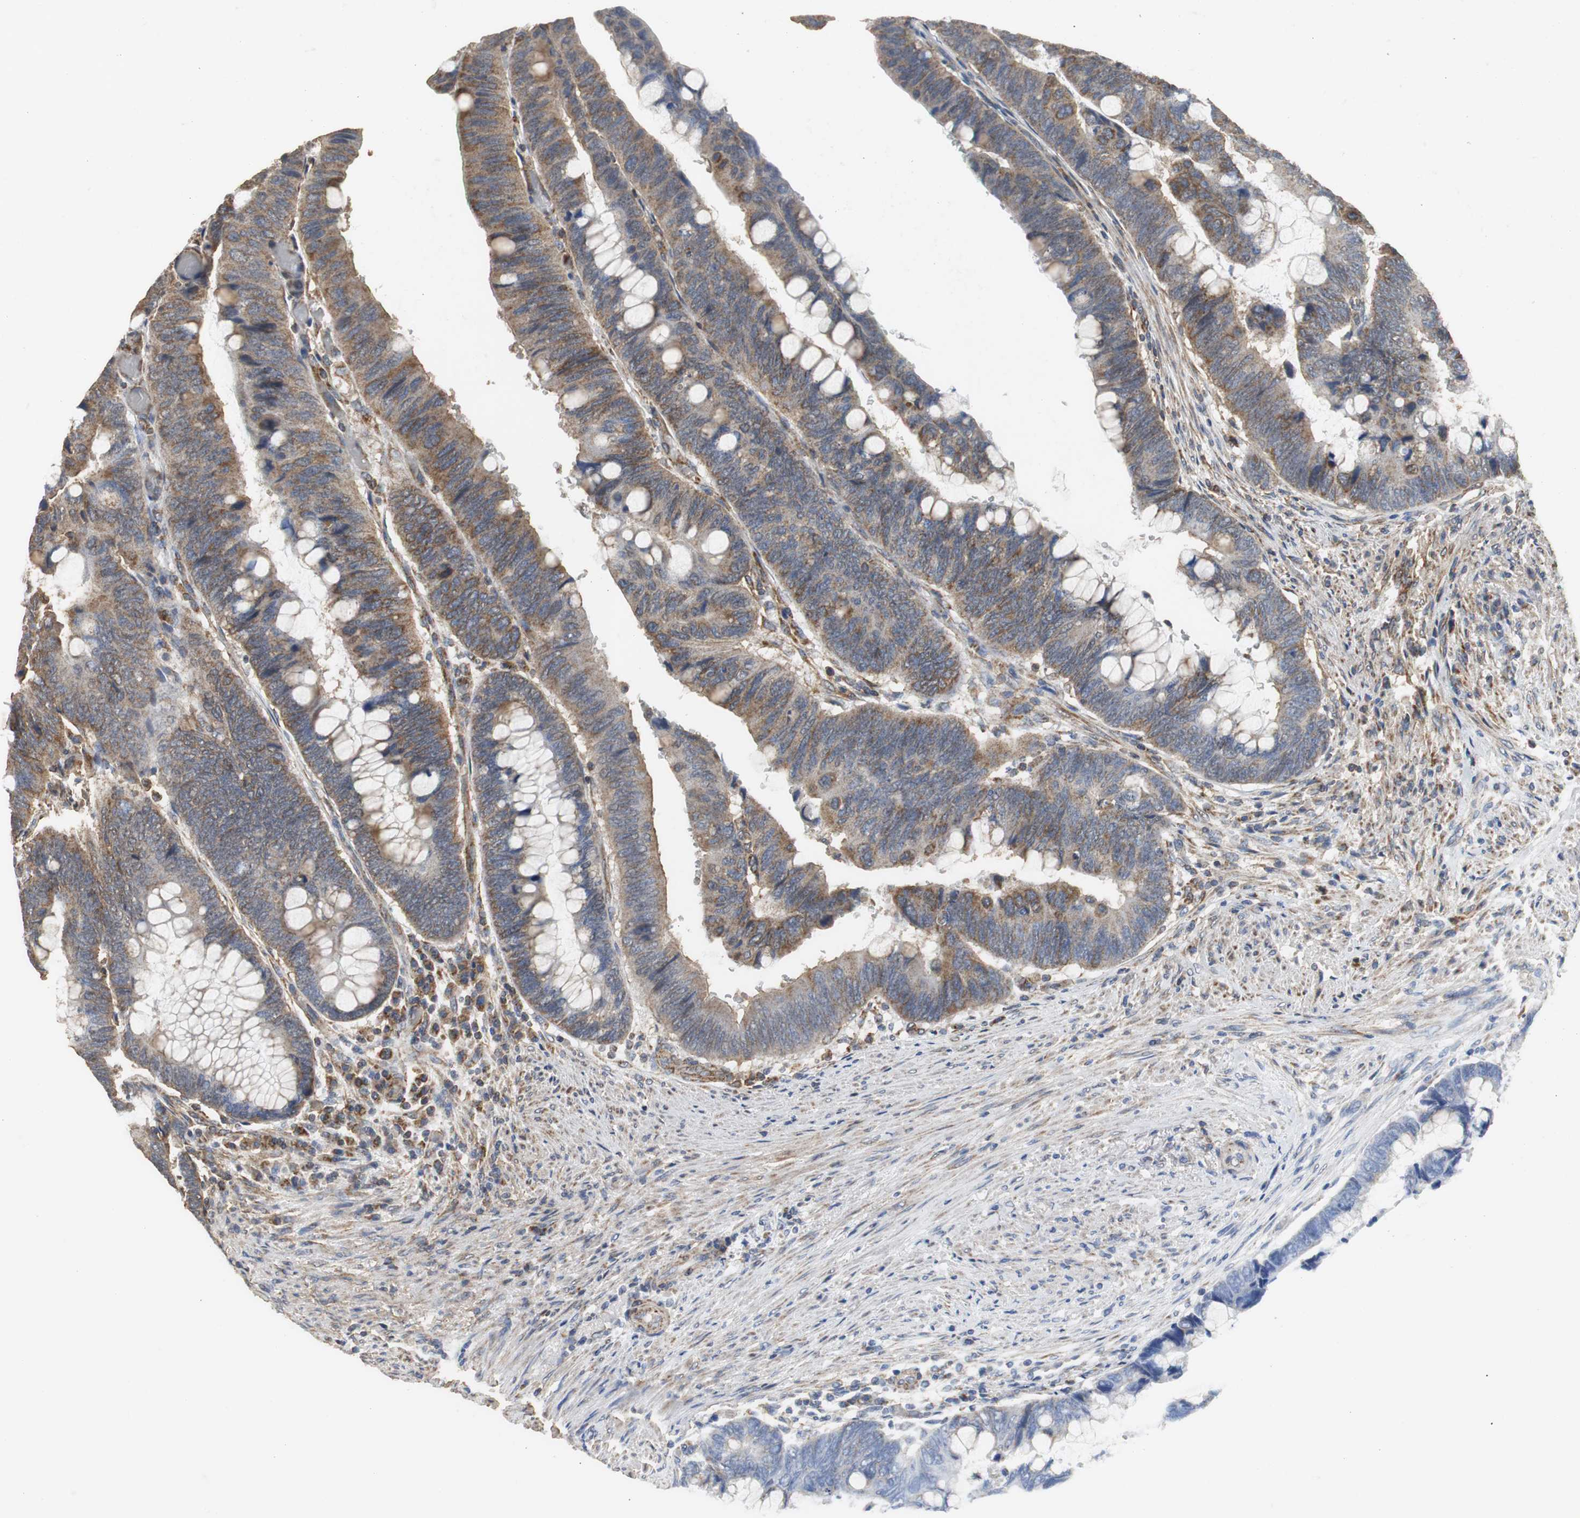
{"staining": {"intensity": "weak", "quantity": ">75%", "location": "cytoplasmic/membranous"}, "tissue": "colorectal cancer", "cell_type": "Tumor cells", "image_type": "cancer", "snomed": [{"axis": "morphology", "description": "Normal tissue, NOS"}, {"axis": "morphology", "description": "Adenocarcinoma, NOS"}, {"axis": "topography", "description": "Rectum"}], "caption": "Colorectal adenocarcinoma stained with a protein marker shows weak staining in tumor cells.", "gene": "NNT", "patient": {"sex": "male", "age": 92}}